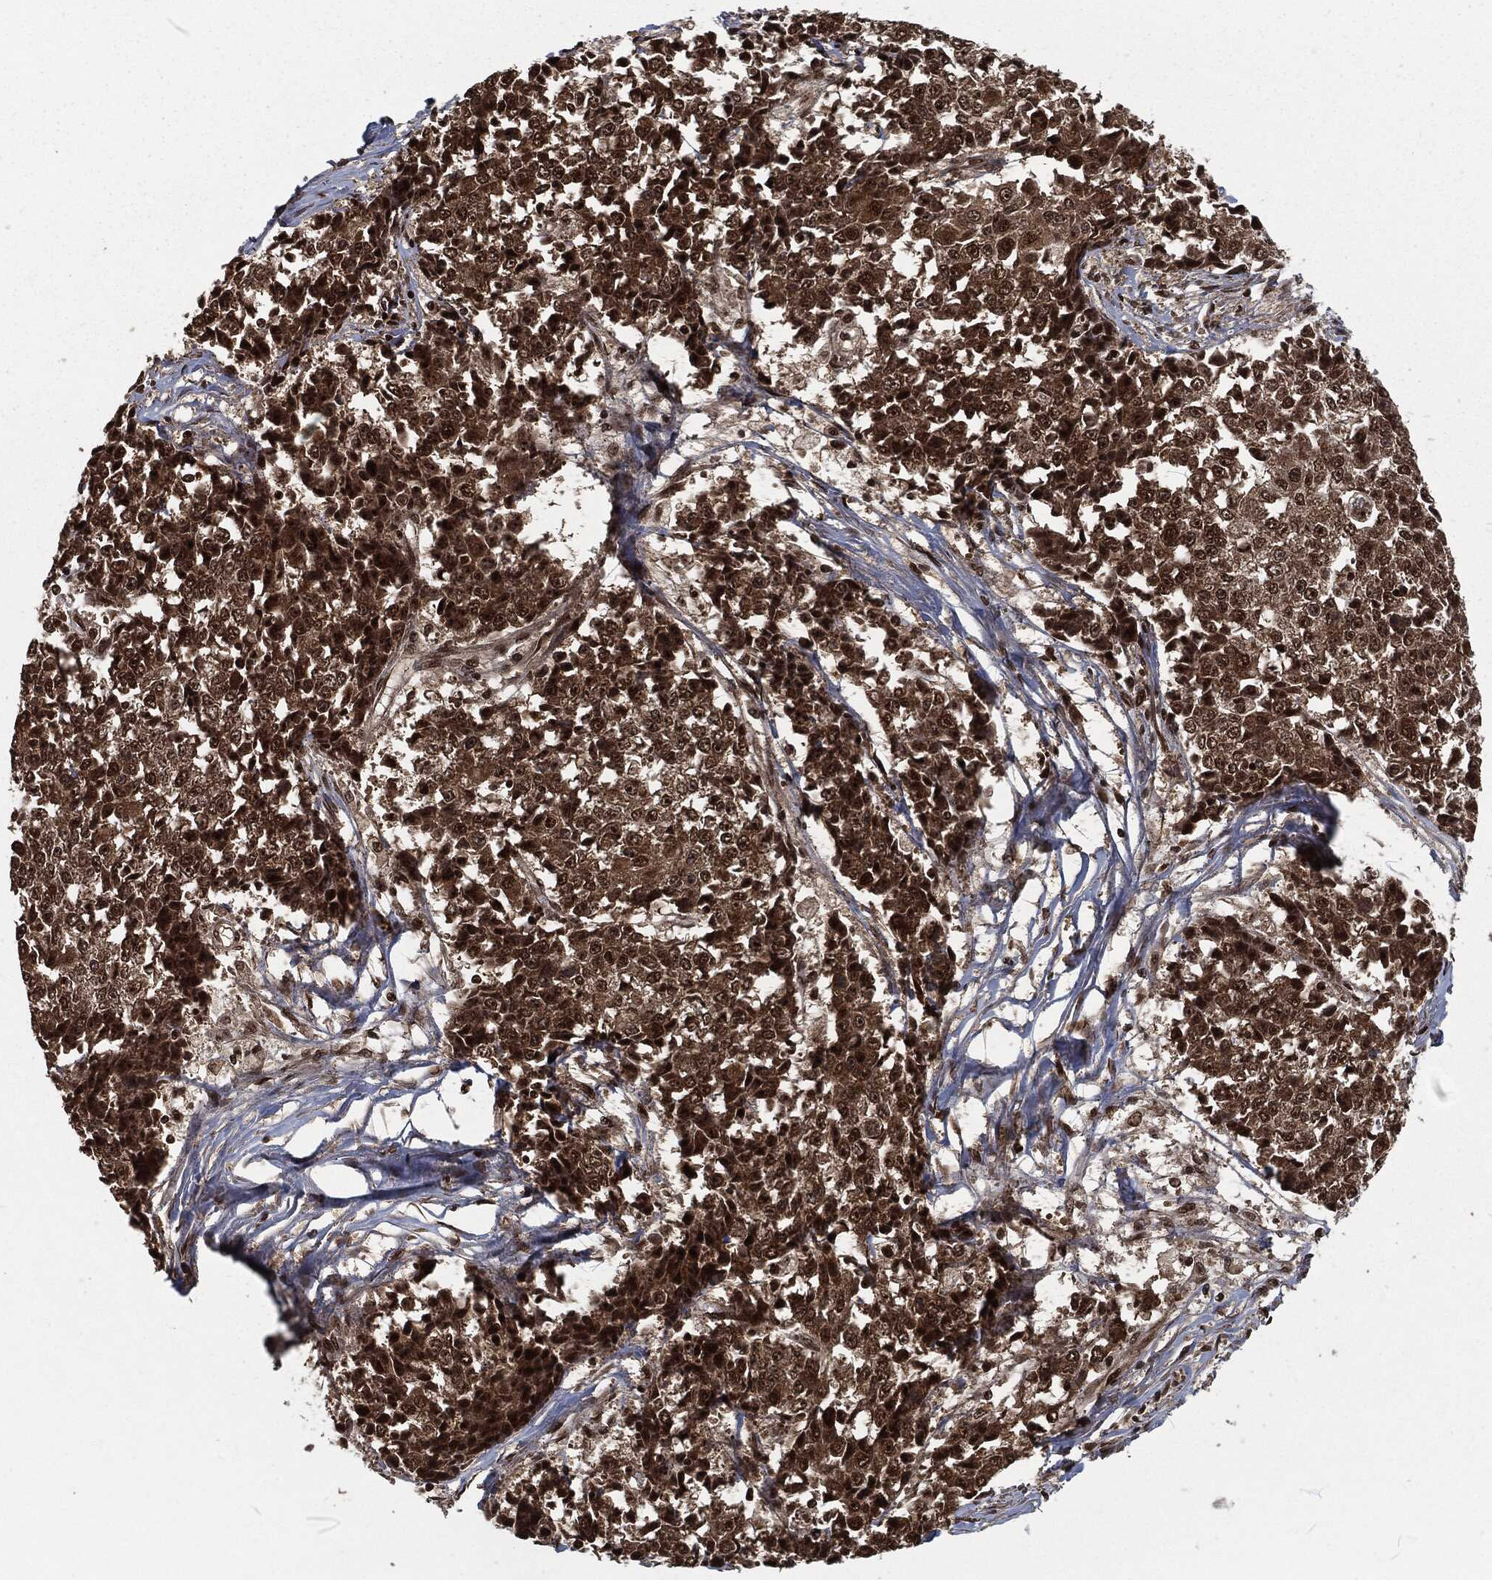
{"staining": {"intensity": "strong", "quantity": ">75%", "location": "cytoplasmic/membranous,nuclear"}, "tissue": "ovarian cancer", "cell_type": "Tumor cells", "image_type": "cancer", "snomed": [{"axis": "morphology", "description": "Carcinoma, endometroid"}, {"axis": "topography", "description": "Ovary"}], "caption": "Immunohistochemistry (IHC) photomicrograph of neoplastic tissue: human ovarian cancer (endometroid carcinoma) stained using immunohistochemistry (IHC) displays high levels of strong protein expression localized specifically in the cytoplasmic/membranous and nuclear of tumor cells, appearing as a cytoplasmic/membranous and nuclear brown color.", "gene": "NGRN", "patient": {"sex": "female", "age": 42}}